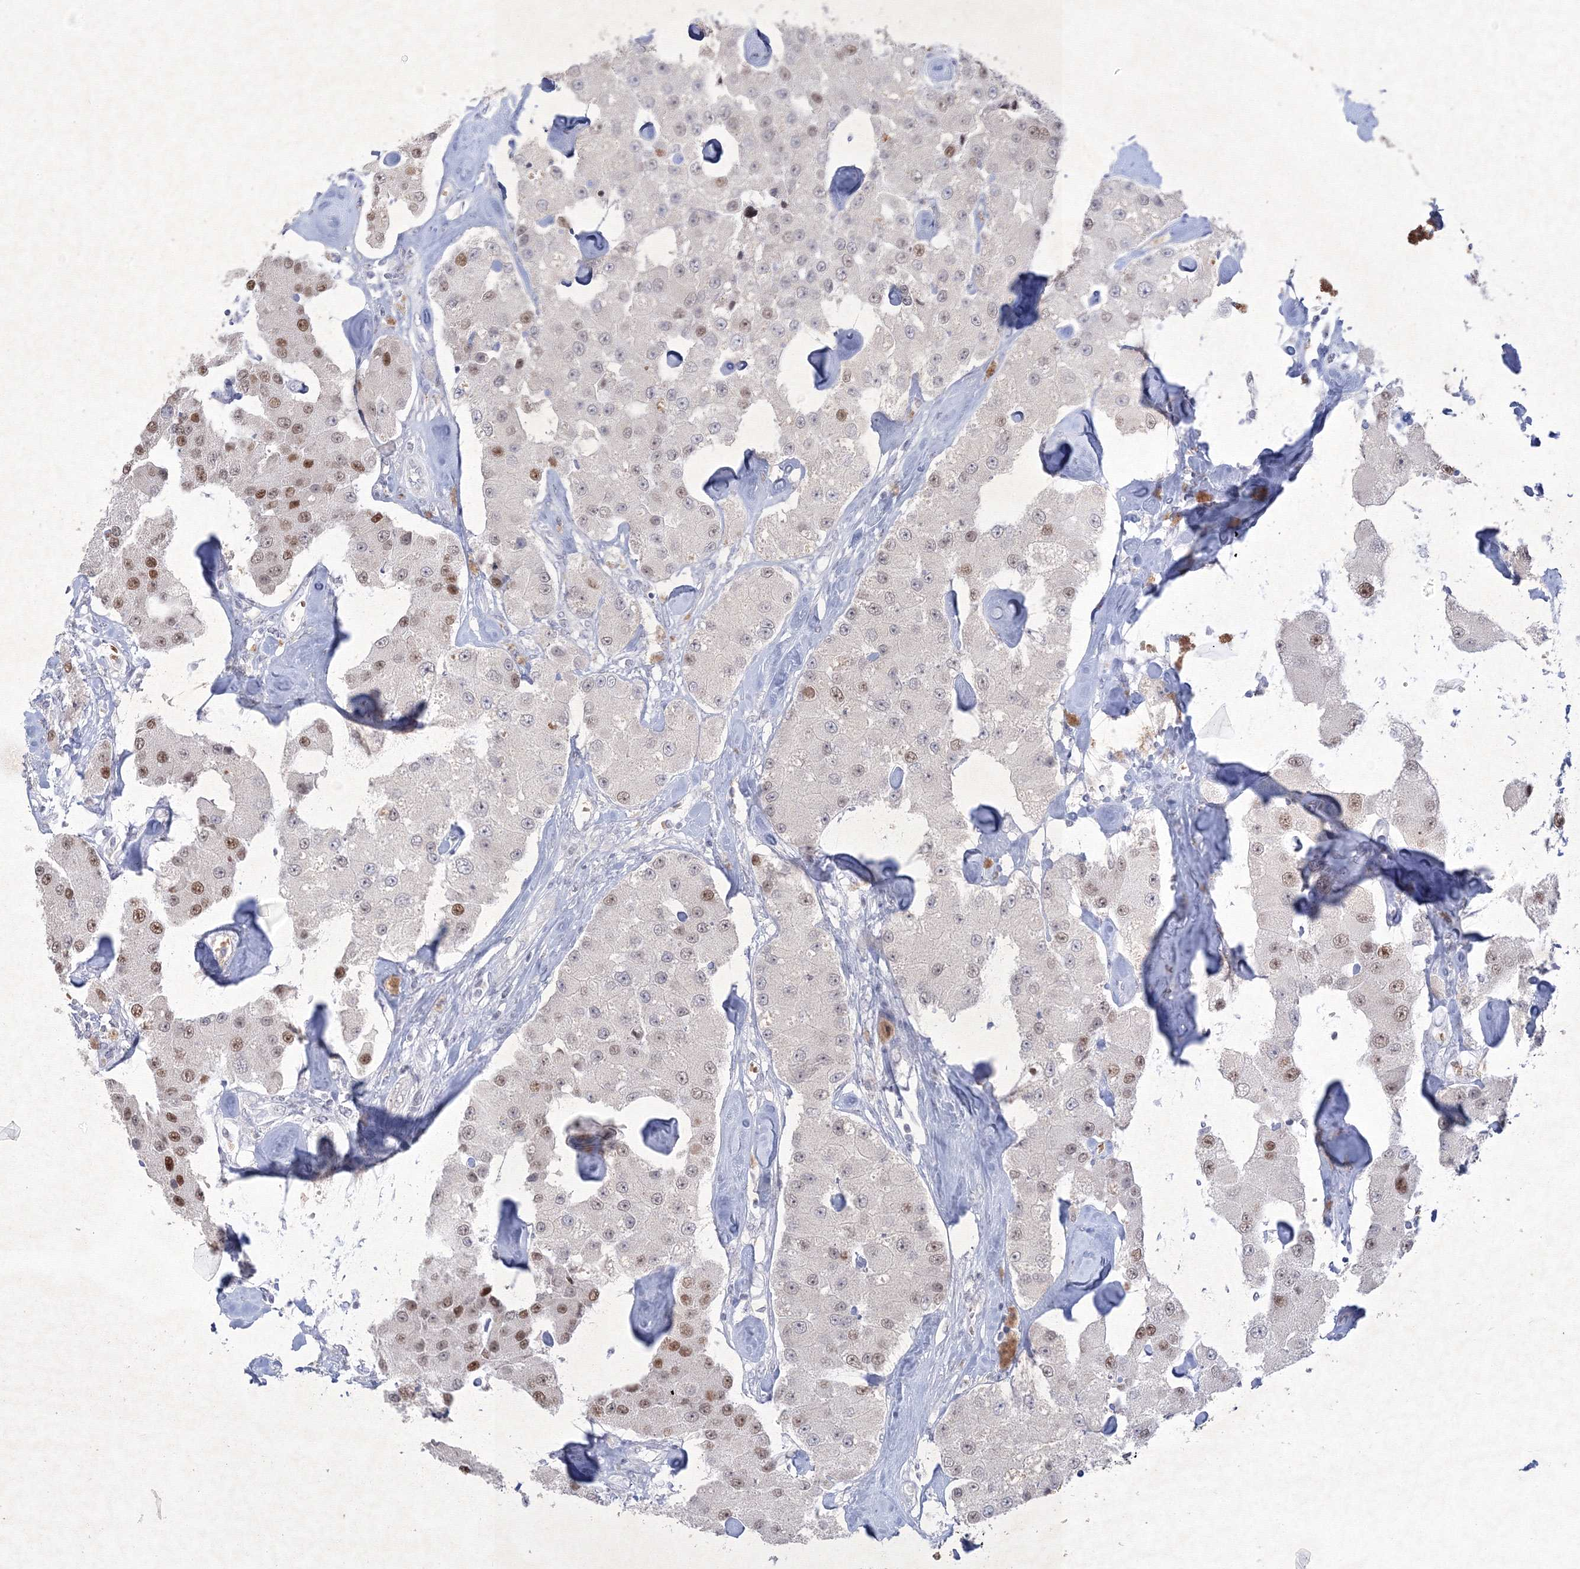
{"staining": {"intensity": "moderate", "quantity": "25%-75%", "location": "nuclear"}, "tissue": "carcinoid", "cell_type": "Tumor cells", "image_type": "cancer", "snomed": [{"axis": "morphology", "description": "Carcinoid, malignant, NOS"}, {"axis": "topography", "description": "Pancreas"}], "caption": "Immunohistochemical staining of human carcinoid displays medium levels of moderate nuclear positivity in about 25%-75% of tumor cells. The staining is performed using DAB (3,3'-diaminobenzidine) brown chromogen to label protein expression. The nuclei are counter-stained blue using hematoxylin.", "gene": "NXPE3", "patient": {"sex": "male", "age": 41}}